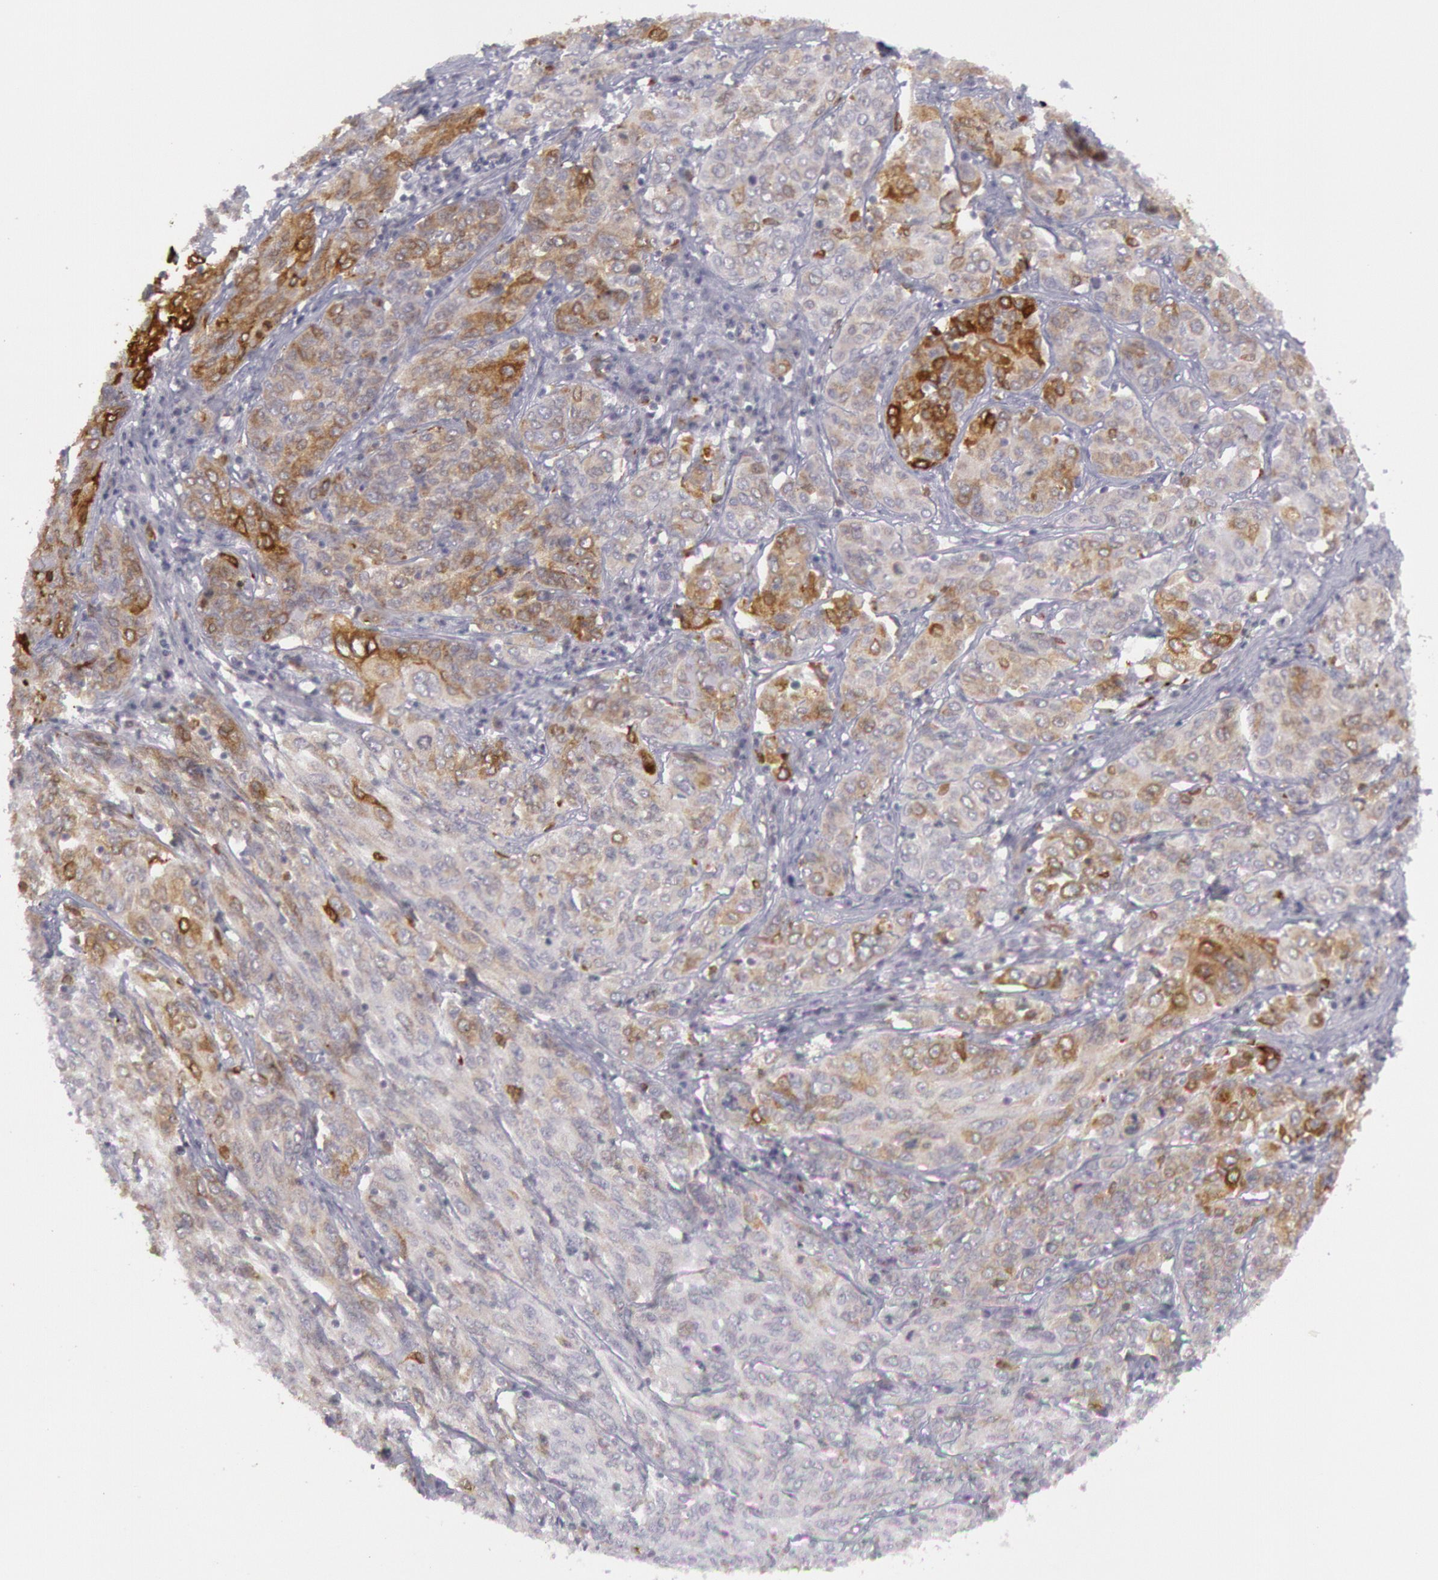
{"staining": {"intensity": "moderate", "quantity": "<25%", "location": "cytoplasmic/membranous"}, "tissue": "cervical cancer", "cell_type": "Tumor cells", "image_type": "cancer", "snomed": [{"axis": "morphology", "description": "Squamous cell carcinoma, NOS"}, {"axis": "topography", "description": "Cervix"}], "caption": "The micrograph exhibits staining of cervical cancer, revealing moderate cytoplasmic/membranous protein expression (brown color) within tumor cells.", "gene": "PTGS2", "patient": {"sex": "female", "age": 38}}